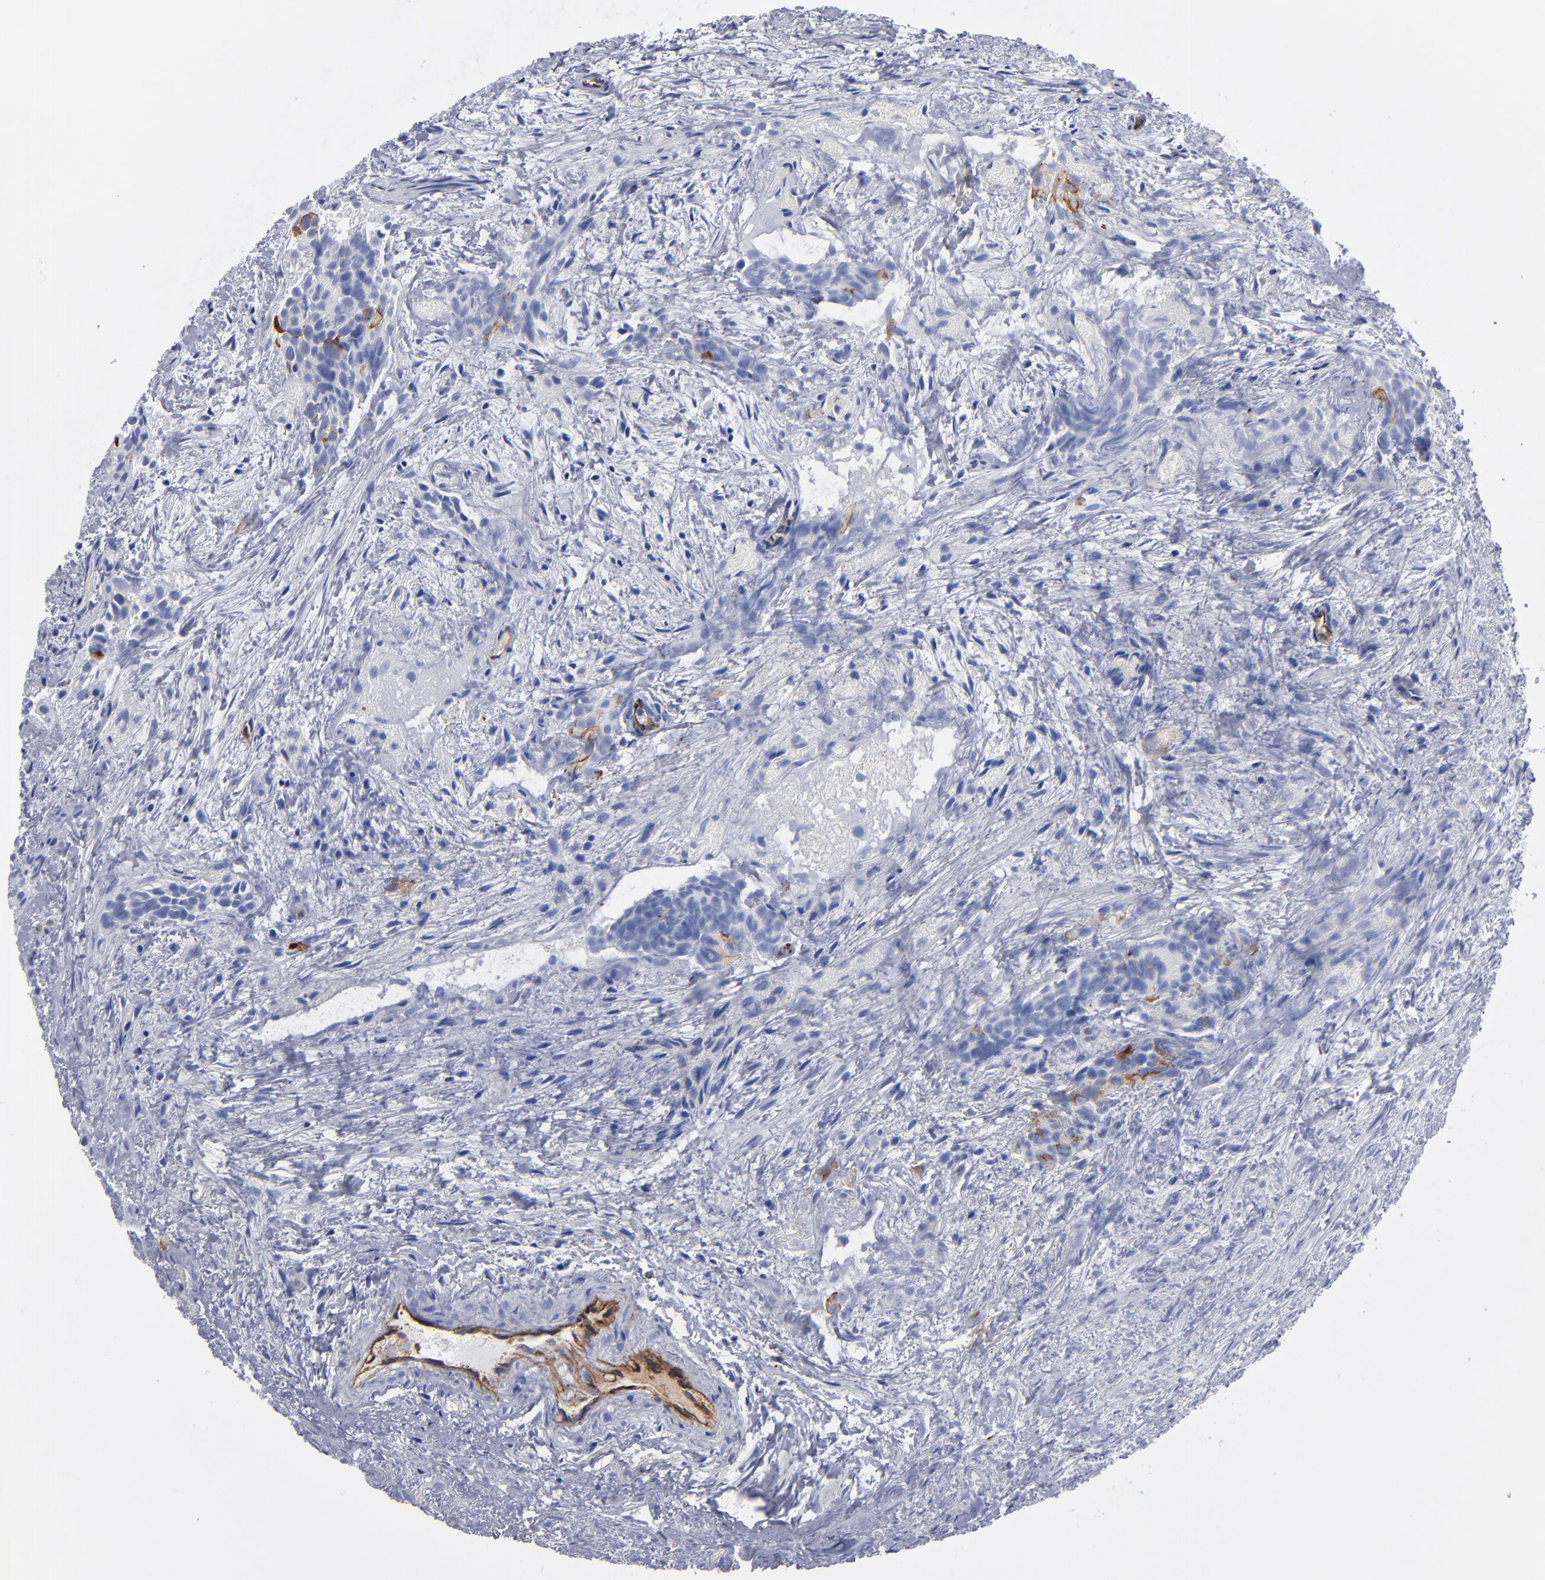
{"staining": {"intensity": "moderate", "quantity": "<25%", "location": "cytoplasmic/membranous"}, "tissue": "urothelial cancer", "cell_type": "Tumor cells", "image_type": "cancer", "snomed": [{"axis": "morphology", "description": "Urothelial carcinoma, High grade"}, {"axis": "topography", "description": "Urinary bladder"}], "caption": "Urothelial cancer tissue reveals moderate cytoplasmic/membranous staining in about <25% of tumor cells, visualized by immunohistochemistry.", "gene": "TM4SF1", "patient": {"sex": "female", "age": 78}}